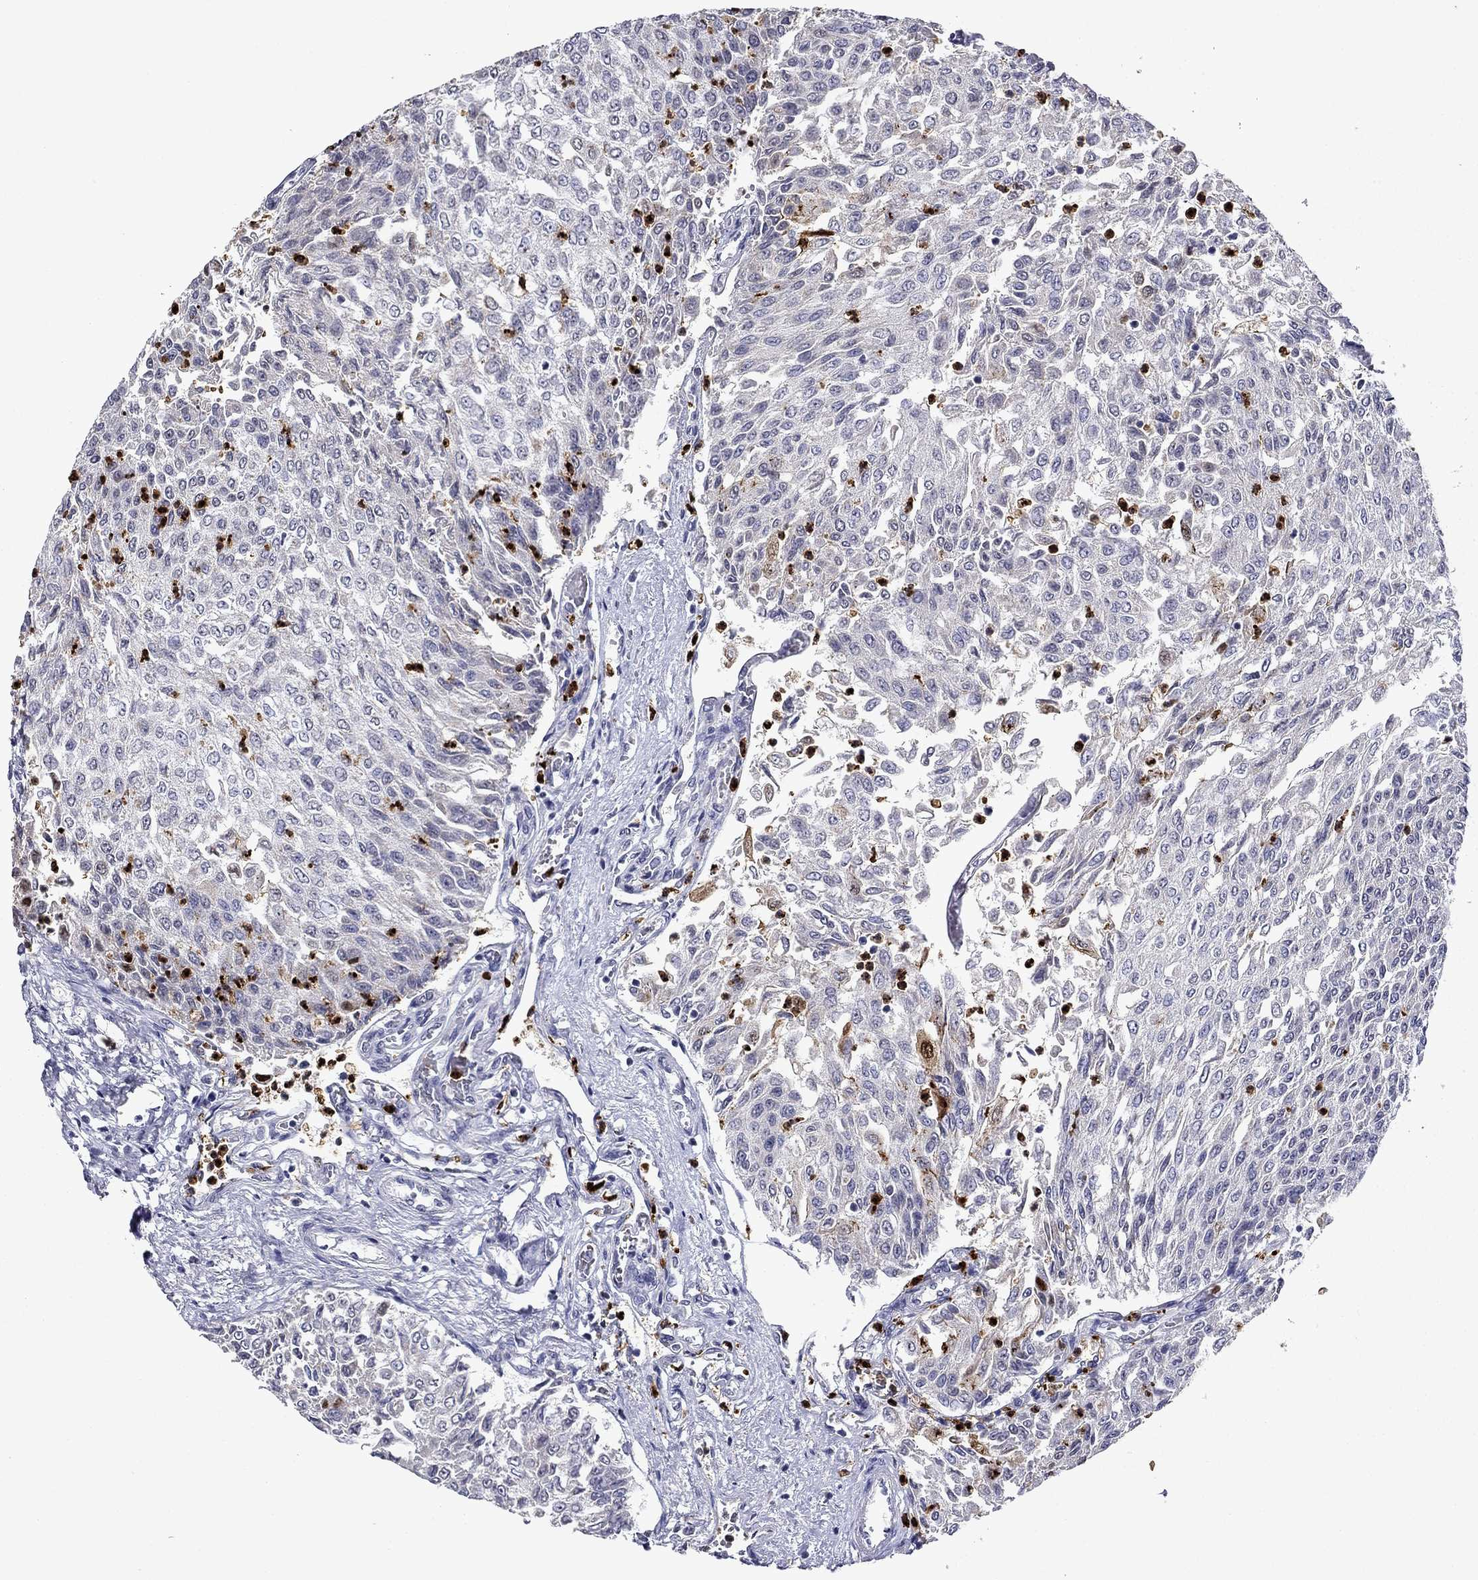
{"staining": {"intensity": "moderate", "quantity": "<25%", "location": "cytoplasmic/membranous,nuclear"}, "tissue": "urothelial cancer", "cell_type": "Tumor cells", "image_type": "cancer", "snomed": [{"axis": "morphology", "description": "Urothelial carcinoma, Low grade"}, {"axis": "topography", "description": "Urinary bladder"}], "caption": "Protein analysis of low-grade urothelial carcinoma tissue displays moderate cytoplasmic/membranous and nuclear positivity in about <25% of tumor cells.", "gene": "IRF5", "patient": {"sex": "male", "age": 78}}